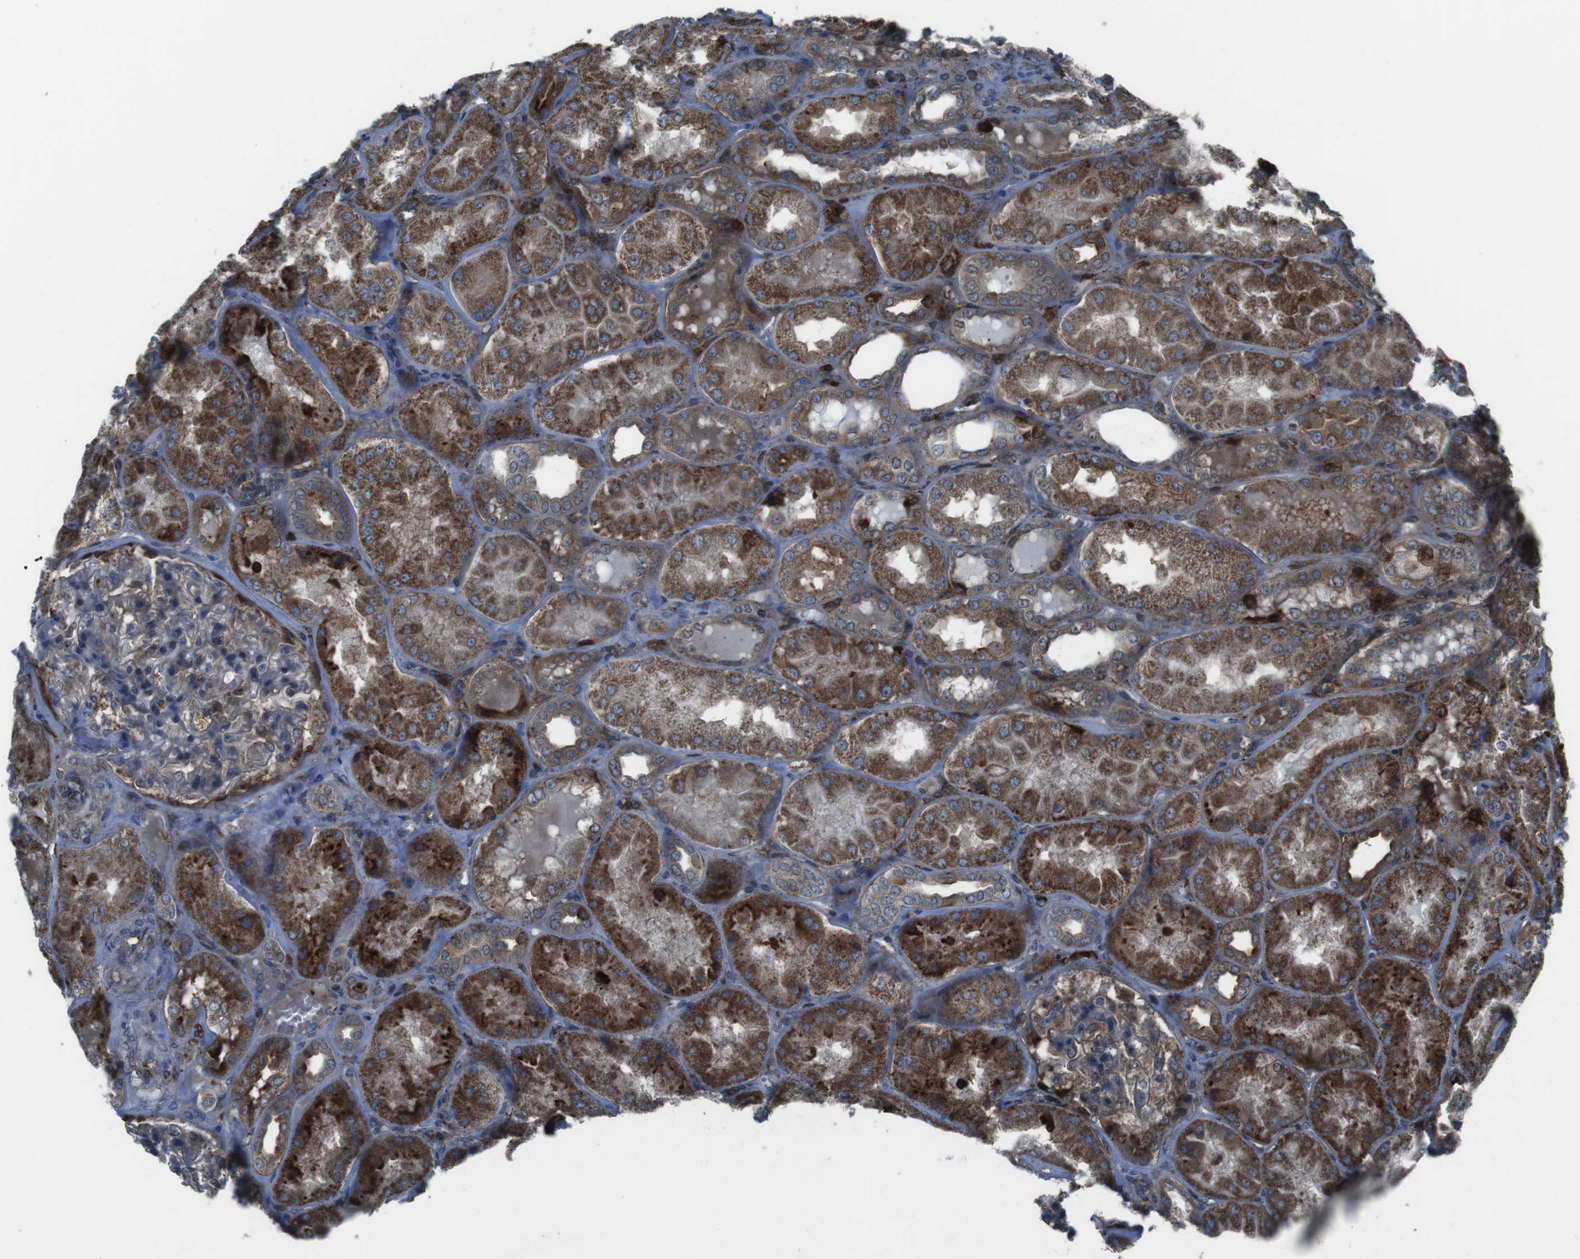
{"staining": {"intensity": "moderate", "quantity": ">75%", "location": "cytoplasmic/membranous"}, "tissue": "kidney", "cell_type": "Cells in glomeruli", "image_type": "normal", "snomed": [{"axis": "morphology", "description": "Normal tissue, NOS"}, {"axis": "topography", "description": "Kidney"}], "caption": "High-power microscopy captured an IHC image of benign kidney, revealing moderate cytoplasmic/membranous expression in about >75% of cells in glomeruli. The staining was performed using DAB (3,3'-diaminobenzidine), with brown indicating positive protein expression. Nuclei are stained blue with hematoxylin.", "gene": "GDF10", "patient": {"sex": "female", "age": 56}}